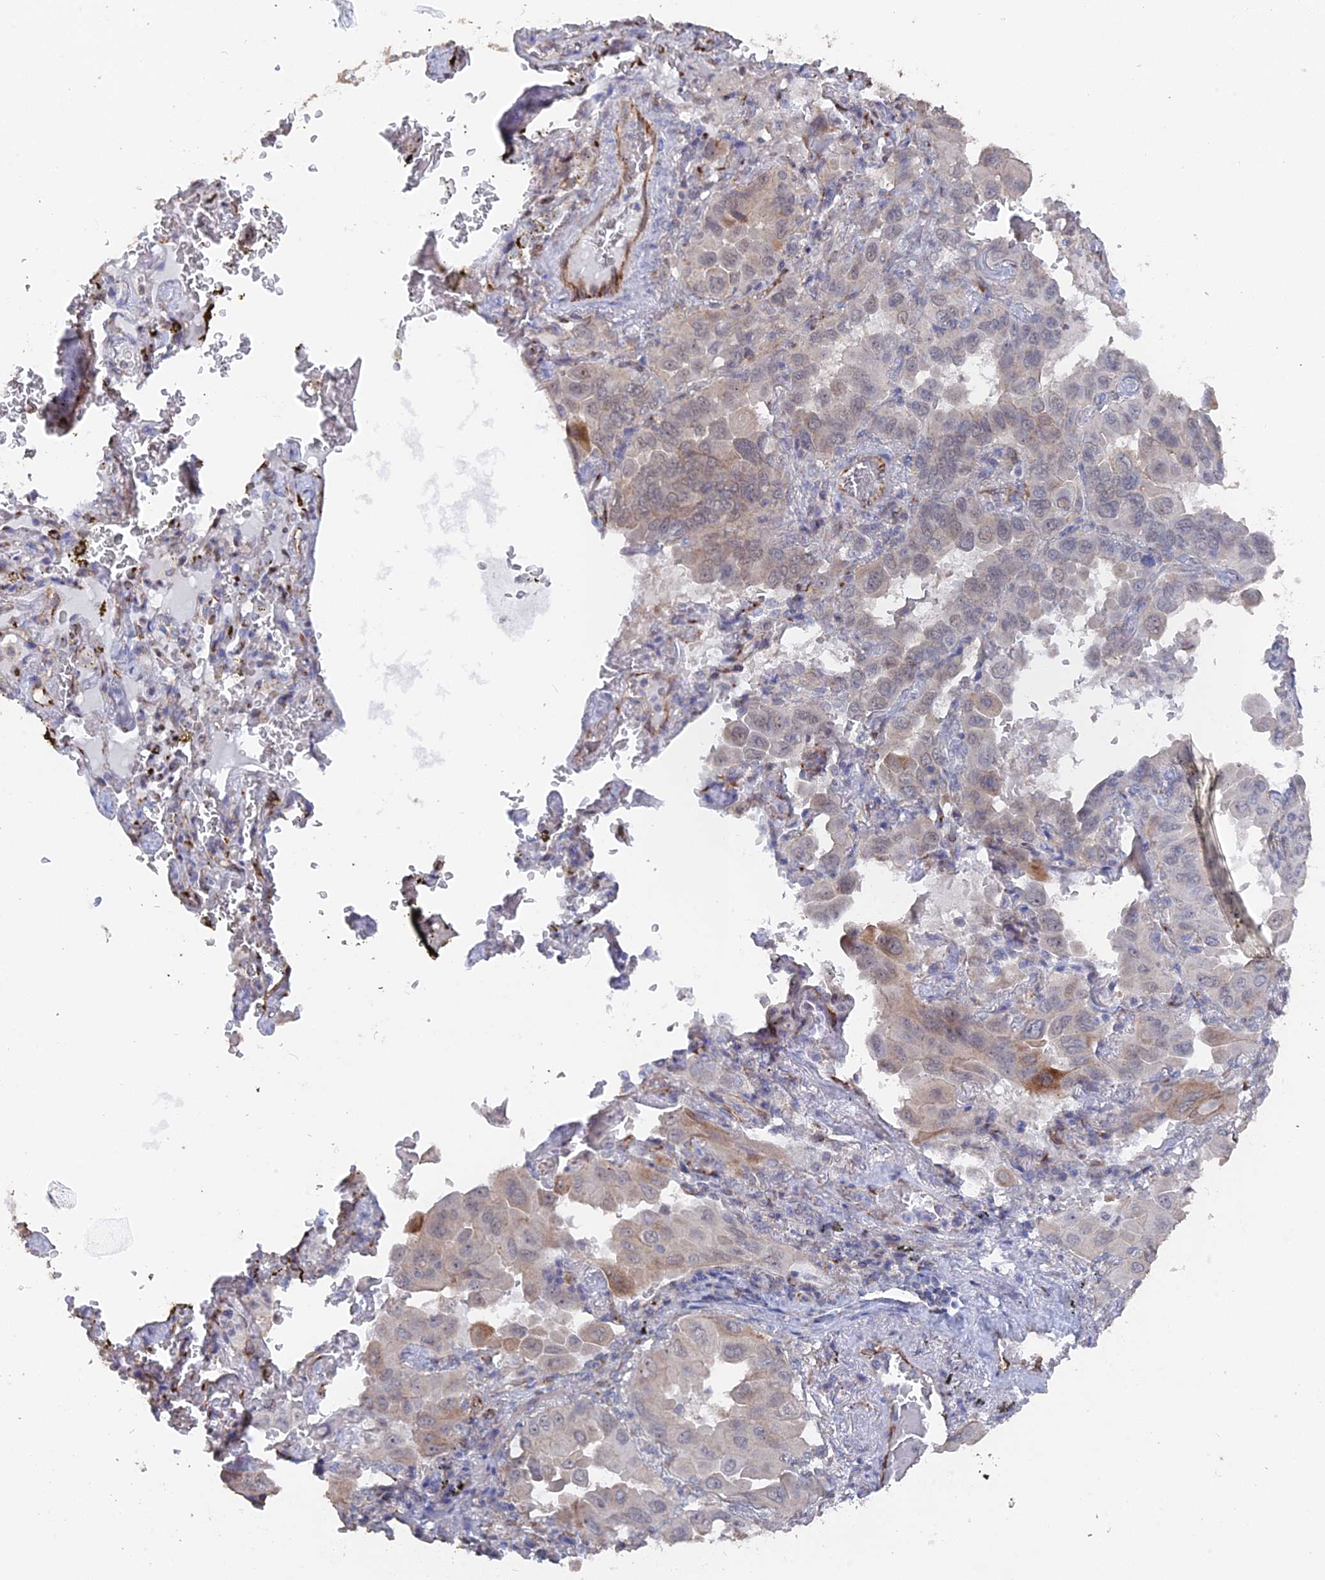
{"staining": {"intensity": "weak", "quantity": "<25%", "location": "cytoplasmic/membranous"}, "tissue": "lung cancer", "cell_type": "Tumor cells", "image_type": "cancer", "snomed": [{"axis": "morphology", "description": "Adenocarcinoma, NOS"}, {"axis": "topography", "description": "Lung"}], "caption": "Histopathology image shows no protein expression in tumor cells of adenocarcinoma (lung) tissue. (IHC, brightfield microscopy, high magnification).", "gene": "SEMG2", "patient": {"sex": "male", "age": 64}}